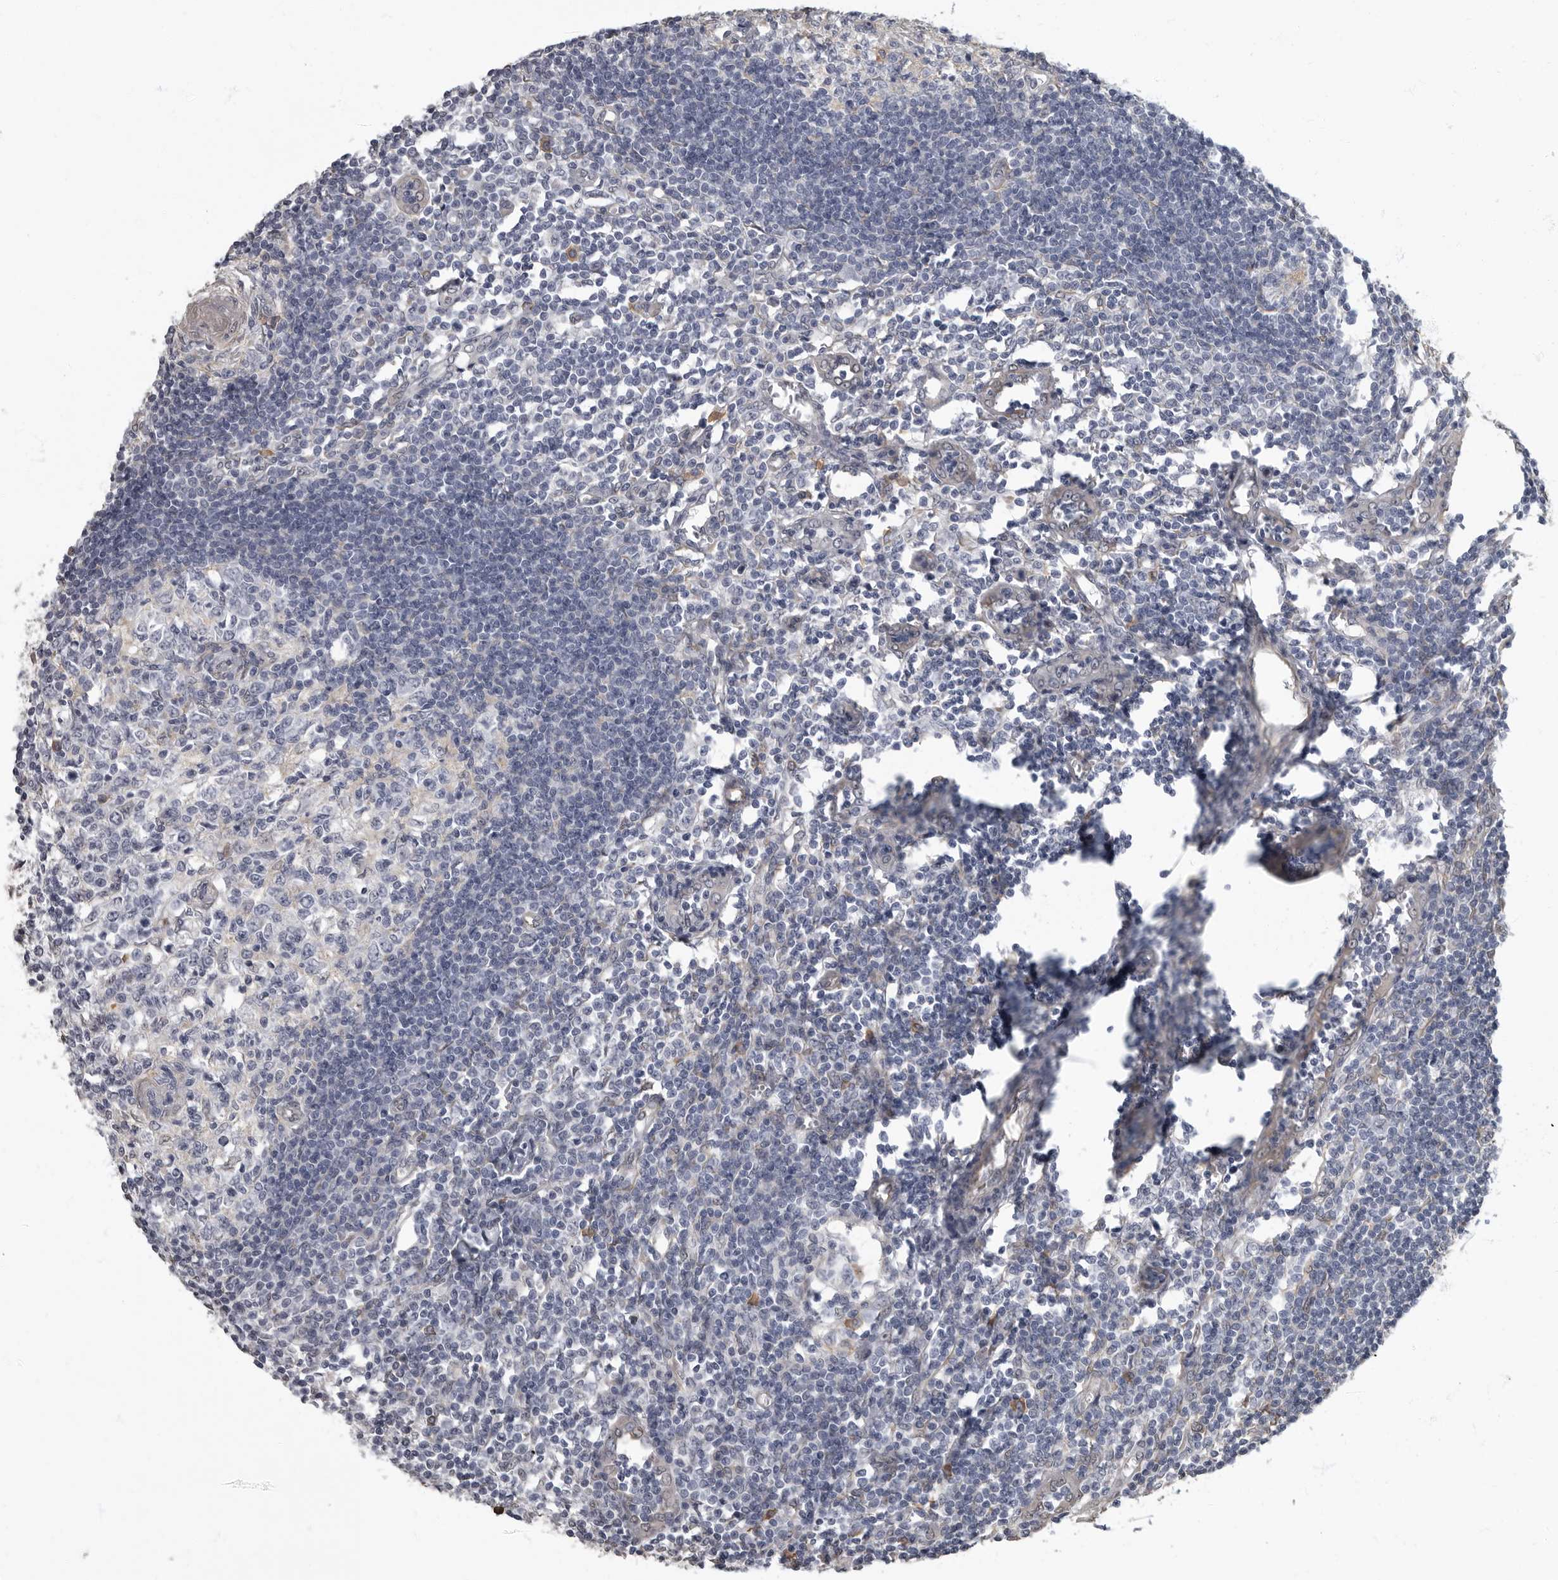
{"staining": {"intensity": "negative", "quantity": "none", "location": "none"}, "tissue": "lymph node", "cell_type": "Germinal center cells", "image_type": "normal", "snomed": [{"axis": "morphology", "description": "Normal tissue, NOS"}, {"axis": "morphology", "description": "Malignant melanoma, Metastatic site"}, {"axis": "topography", "description": "Lymph node"}], "caption": "Germinal center cells are negative for brown protein staining in normal lymph node. (Immunohistochemistry (ihc), brightfield microscopy, high magnification).", "gene": "ARHGEF10", "patient": {"sex": "male", "age": 41}}